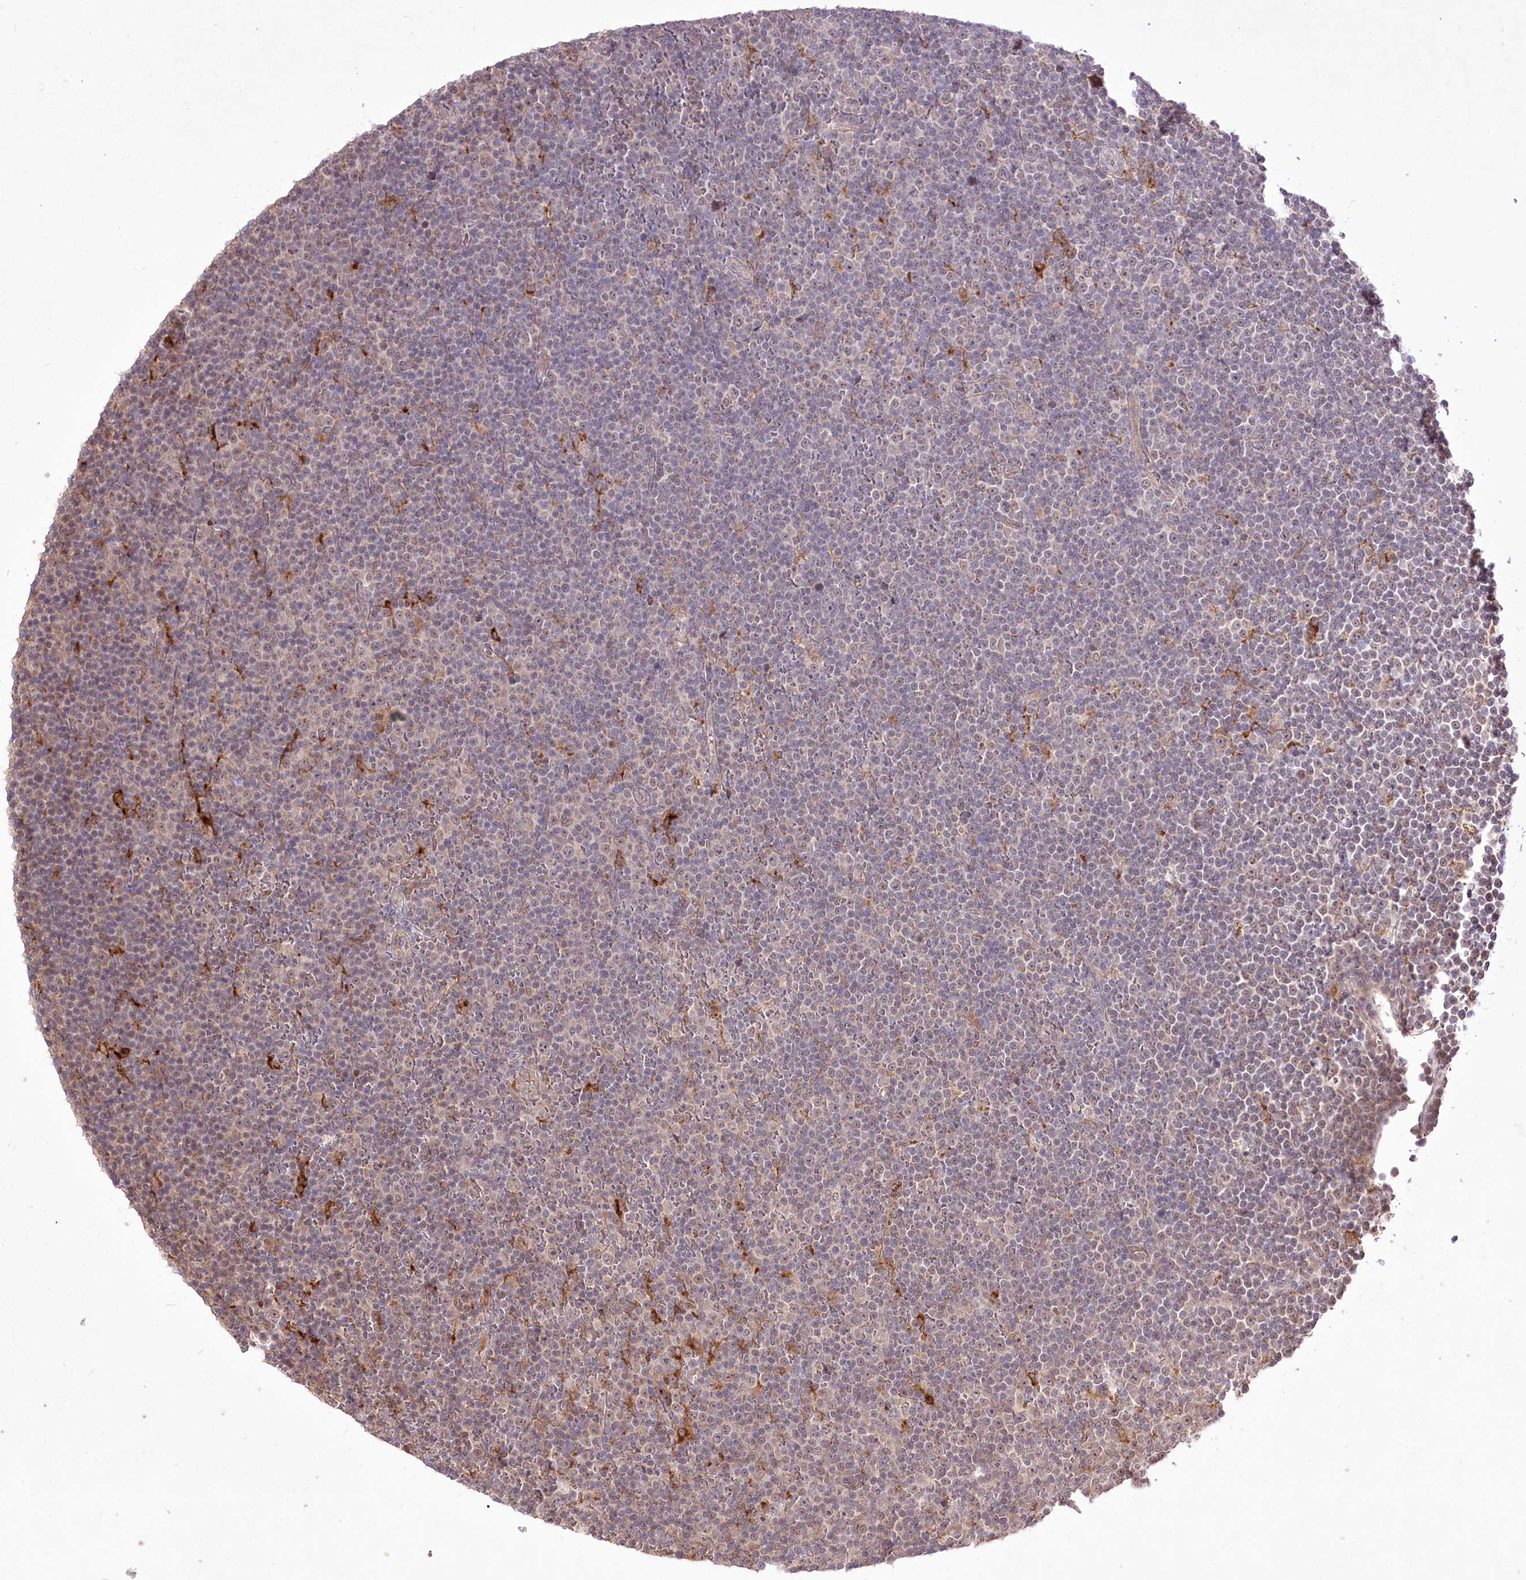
{"staining": {"intensity": "weak", "quantity": "<25%", "location": "cytoplasmic/membranous"}, "tissue": "lymphoma", "cell_type": "Tumor cells", "image_type": "cancer", "snomed": [{"axis": "morphology", "description": "Malignant lymphoma, non-Hodgkin's type, Low grade"}, {"axis": "topography", "description": "Lymph node"}], "caption": "High magnification brightfield microscopy of lymphoma stained with DAB (3,3'-diaminobenzidine) (brown) and counterstained with hematoxylin (blue): tumor cells show no significant staining.", "gene": "HELT", "patient": {"sex": "female", "age": 67}}